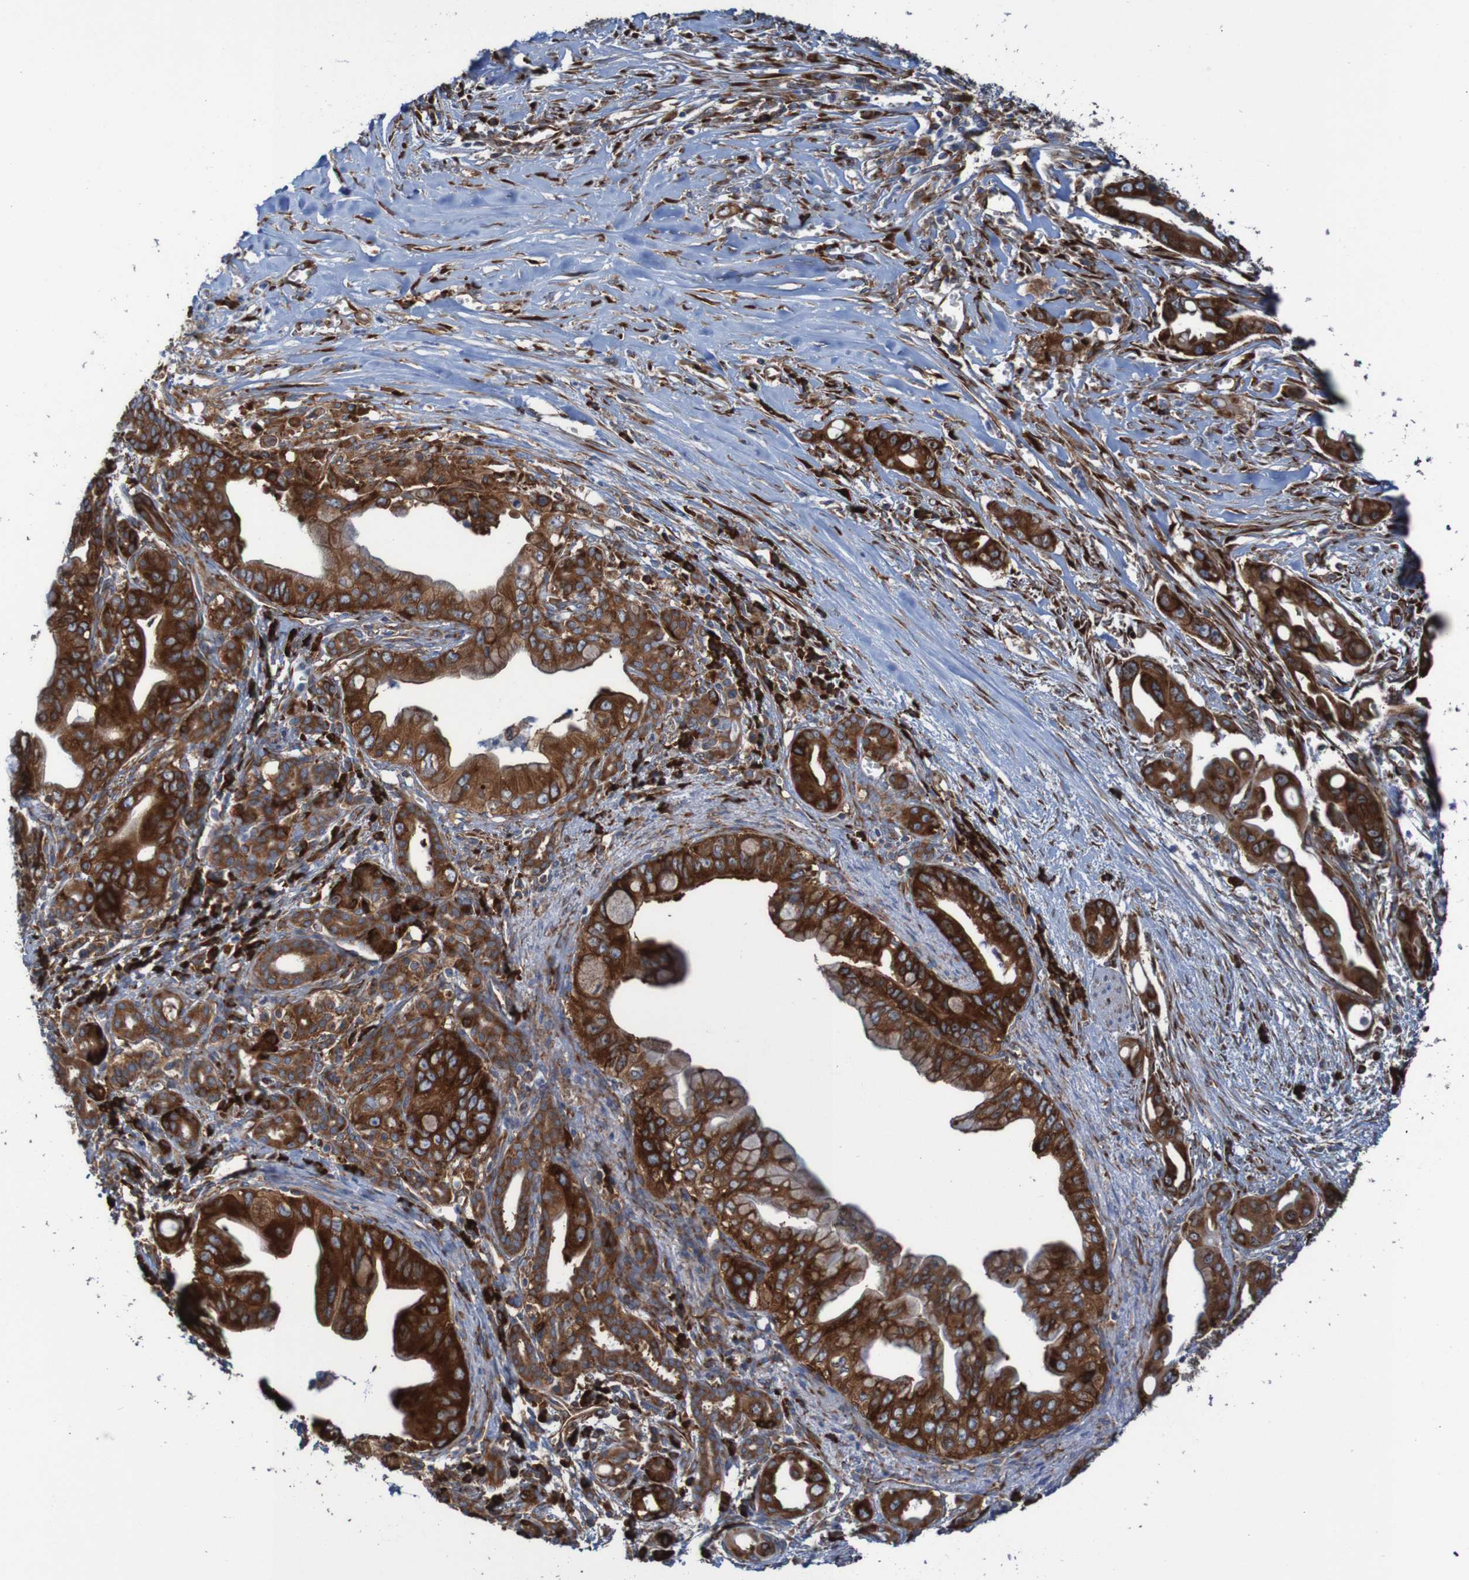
{"staining": {"intensity": "strong", "quantity": ">75%", "location": "cytoplasmic/membranous"}, "tissue": "pancreatic cancer", "cell_type": "Tumor cells", "image_type": "cancer", "snomed": [{"axis": "morphology", "description": "Adenocarcinoma, NOS"}, {"axis": "topography", "description": "Pancreas"}], "caption": "Immunohistochemical staining of pancreatic cancer displays strong cytoplasmic/membranous protein positivity in approximately >75% of tumor cells.", "gene": "RPL10", "patient": {"sex": "male", "age": 59}}